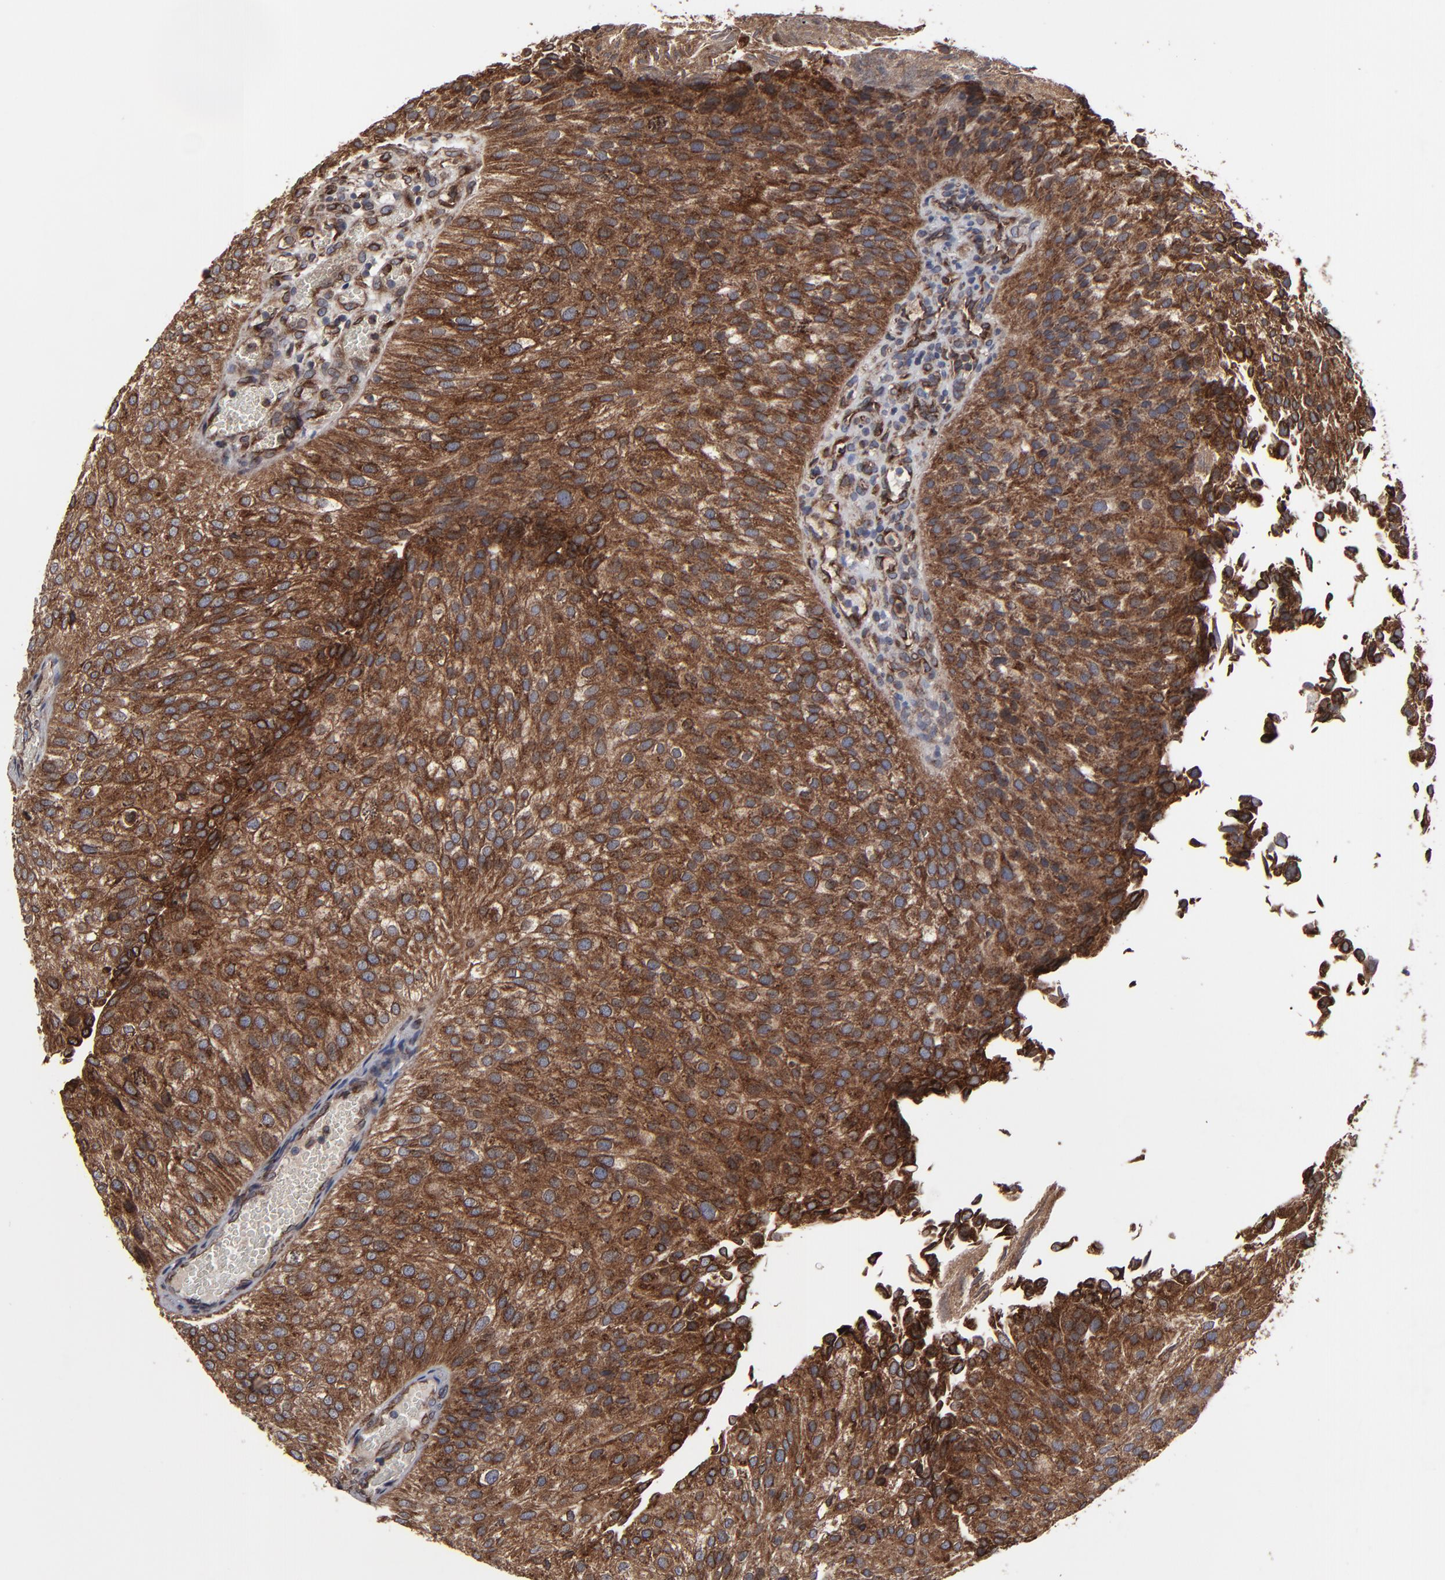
{"staining": {"intensity": "strong", "quantity": ">75%", "location": "cytoplasmic/membranous"}, "tissue": "urothelial cancer", "cell_type": "Tumor cells", "image_type": "cancer", "snomed": [{"axis": "morphology", "description": "Urothelial carcinoma, Low grade"}, {"axis": "topography", "description": "Urinary bladder"}], "caption": "Urothelial cancer stained with IHC shows strong cytoplasmic/membranous positivity in approximately >75% of tumor cells.", "gene": "CNIH1", "patient": {"sex": "female", "age": 89}}